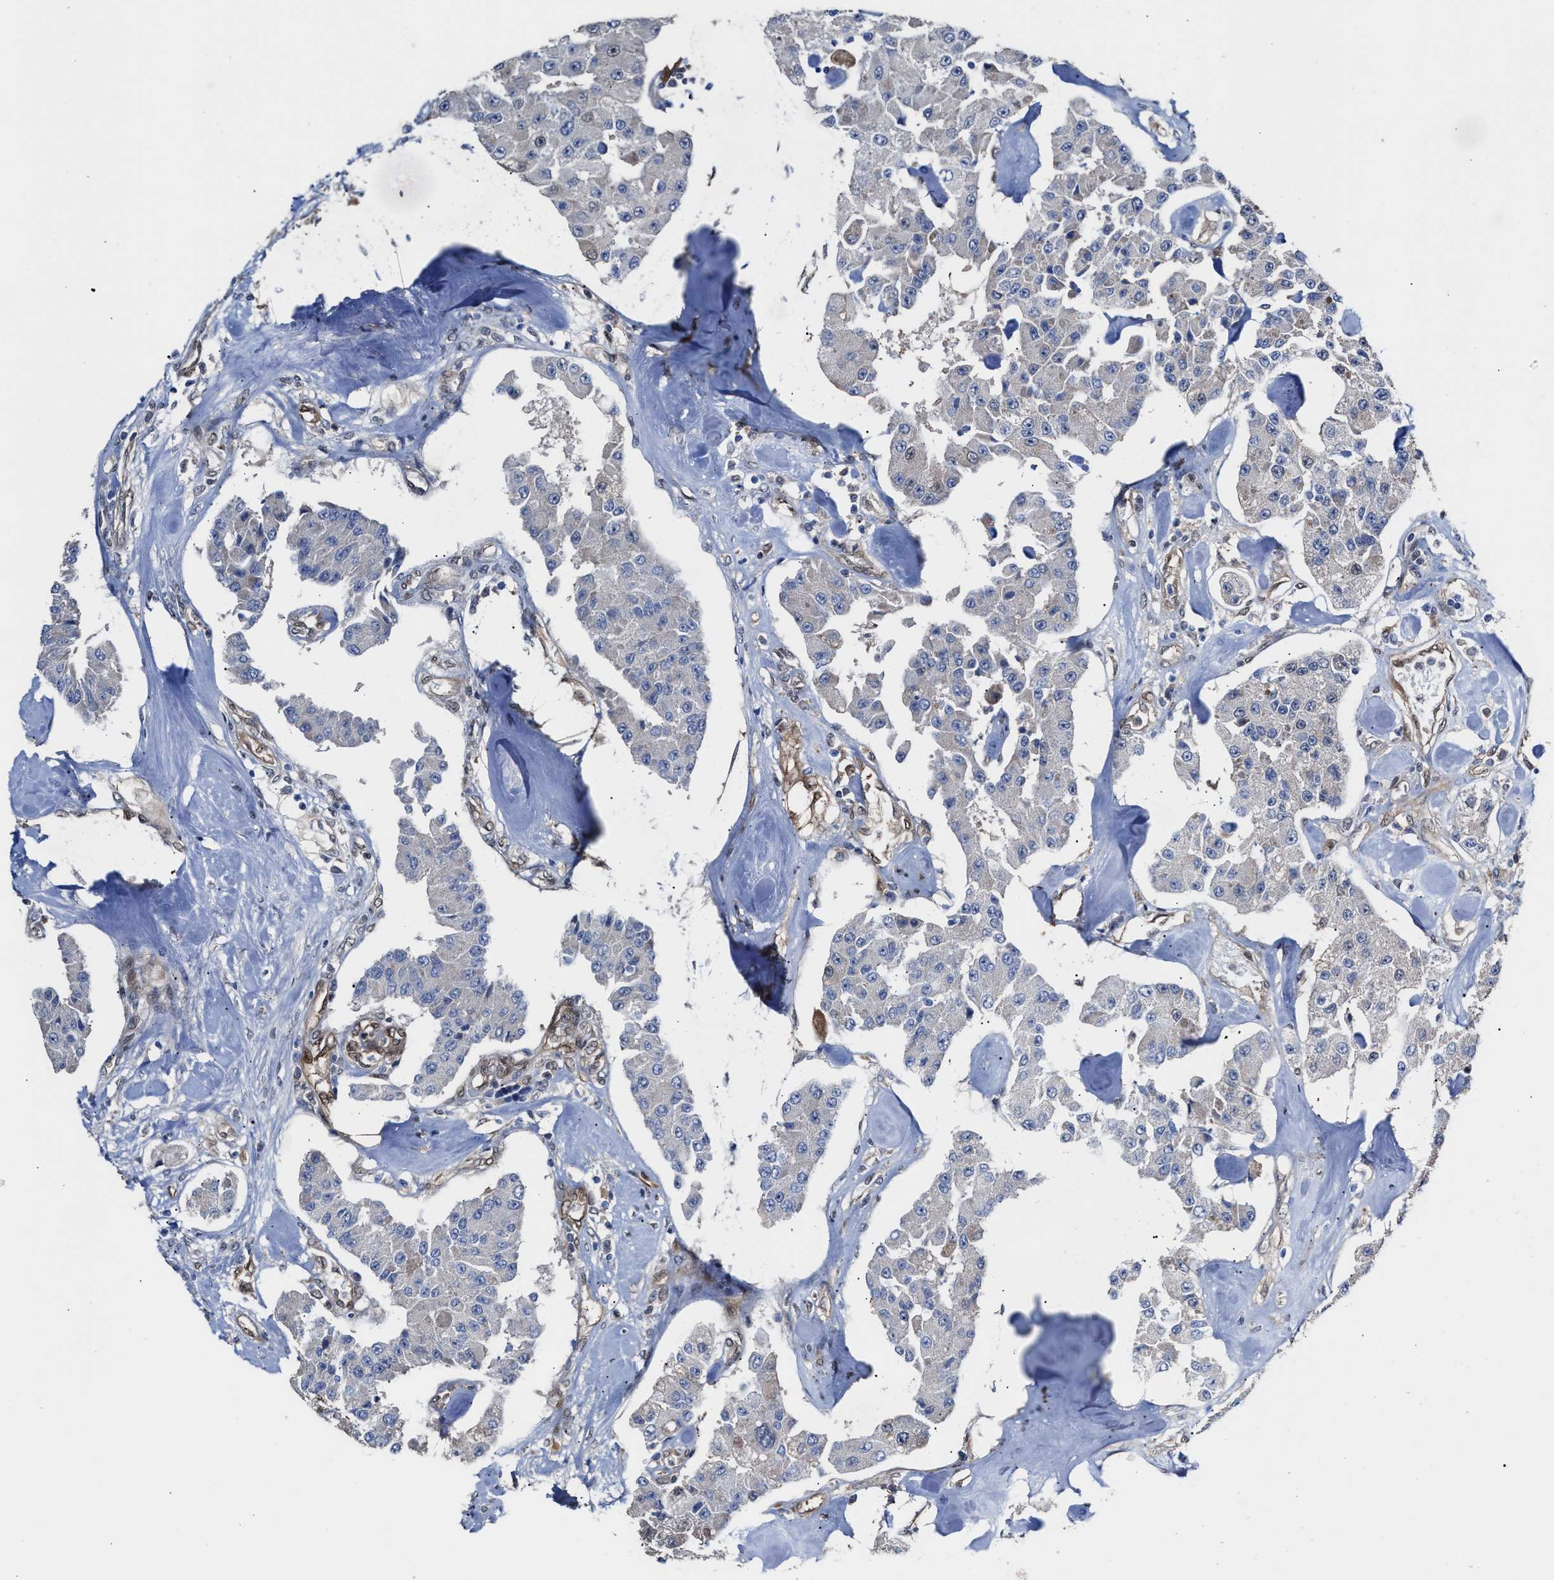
{"staining": {"intensity": "negative", "quantity": "none", "location": "none"}, "tissue": "carcinoid", "cell_type": "Tumor cells", "image_type": "cancer", "snomed": [{"axis": "morphology", "description": "Carcinoid, malignant, NOS"}, {"axis": "topography", "description": "Pancreas"}], "caption": "IHC image of neoplastic tissue: carcinoid stained with DAB (3,3'-diaminobenzidine) reveals no significant protein staining in tumor cells.", "gene": "TP53I3", "patient": {"sex": "male", "age": 41}}